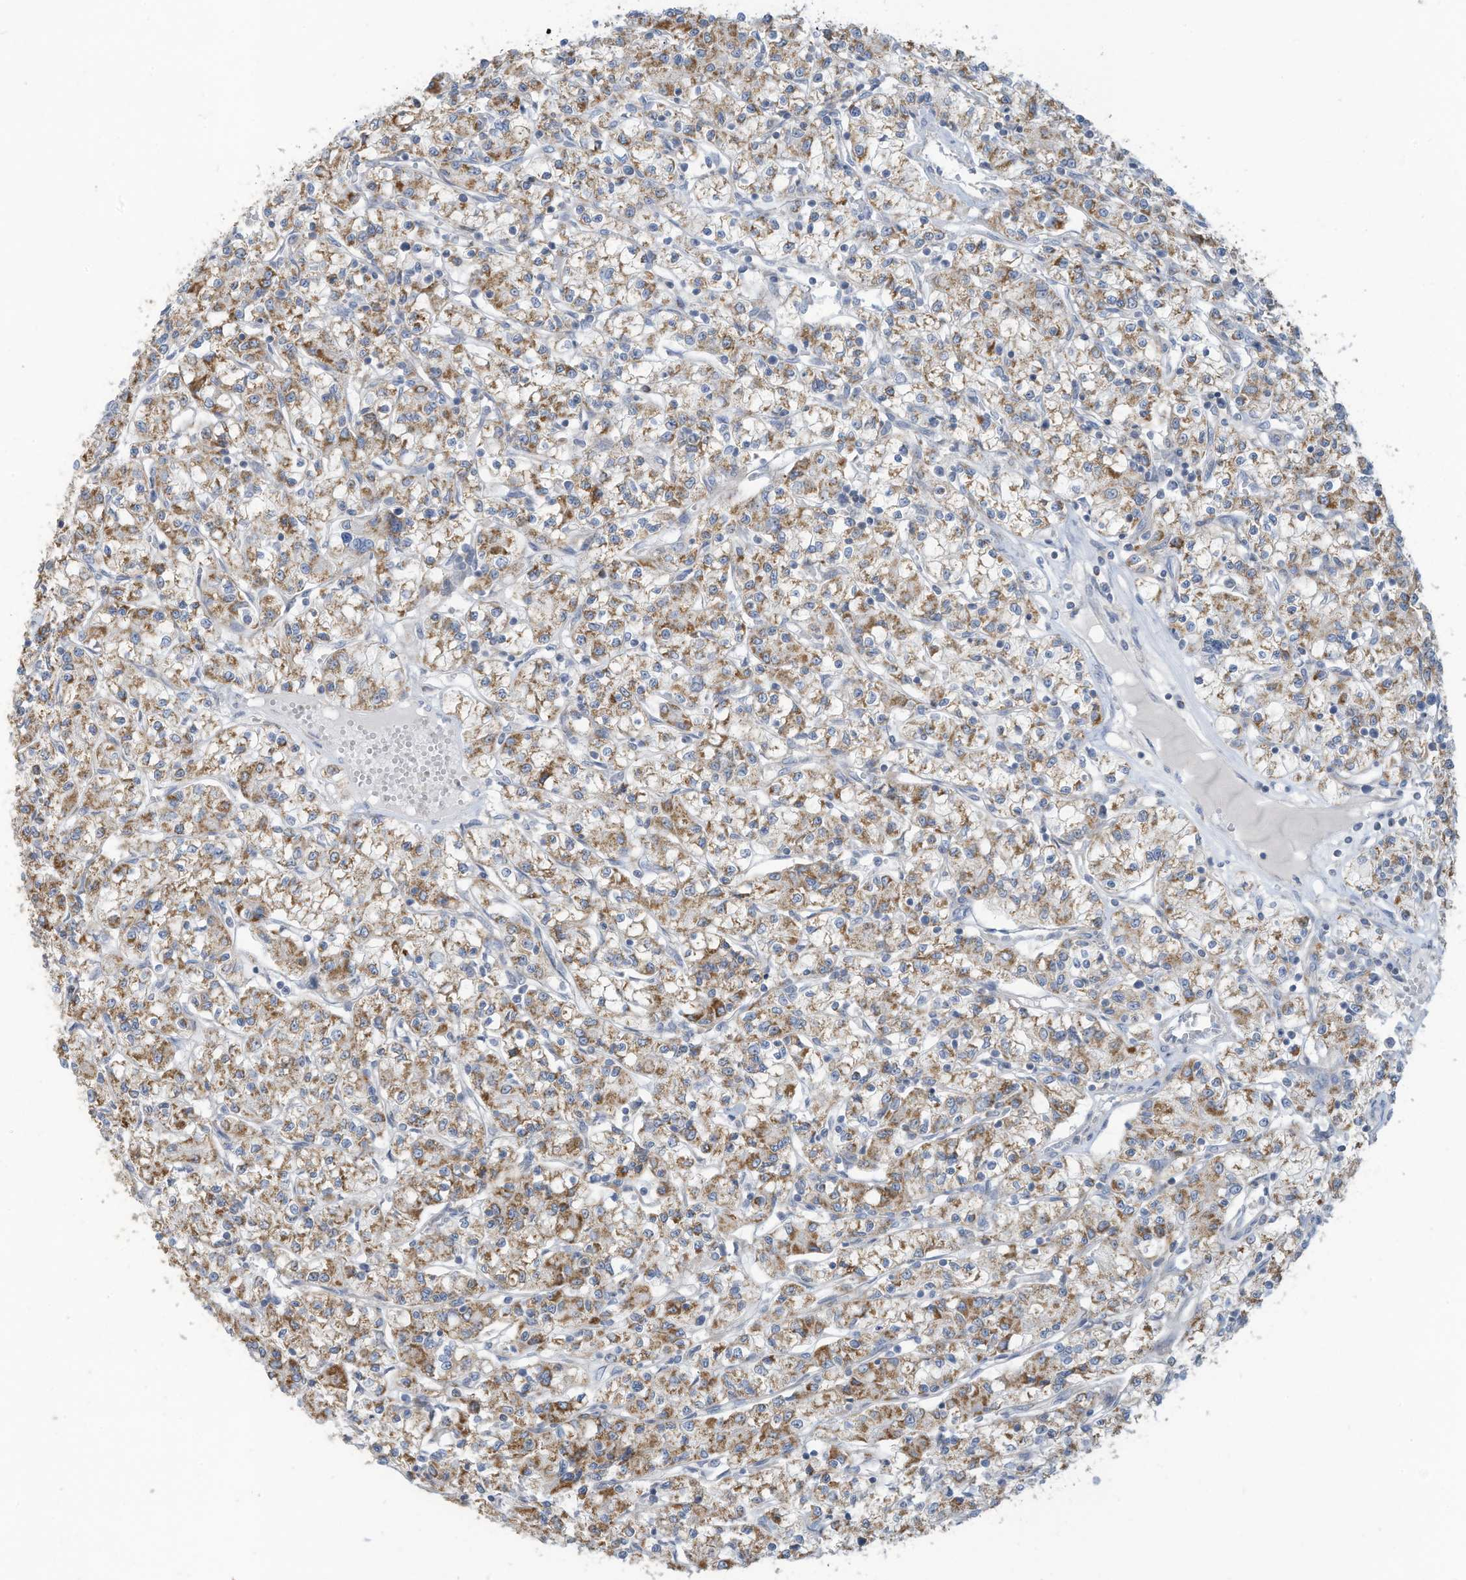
{"staining": {"intensity": "moderate", "quantity": "25%-75%", "location": "cytoplasmic/membranous"}, "tissue": "renal cancer", "cell_type": "Tumor cells", "image_type": "cancer", "snomed": [{"axis": "morphology", "description": "Adenocarcinoma, NOS"}, {"axis": "topography", "description": "Kidney"}], "caption": "A micrograph of human adenocarcinoma (renal) stained for a protein reveals moderate cytoplasmic/membranous brown staining in tumor cells. The protein is stained brown, and the nuclei are stained in blue (DAB (3,3'-diaminobenzidine) IHC with brightfield microscopy, high magnification).", "gene": "GTPBP2", "patient": {"sex": "female", "age": 59}}